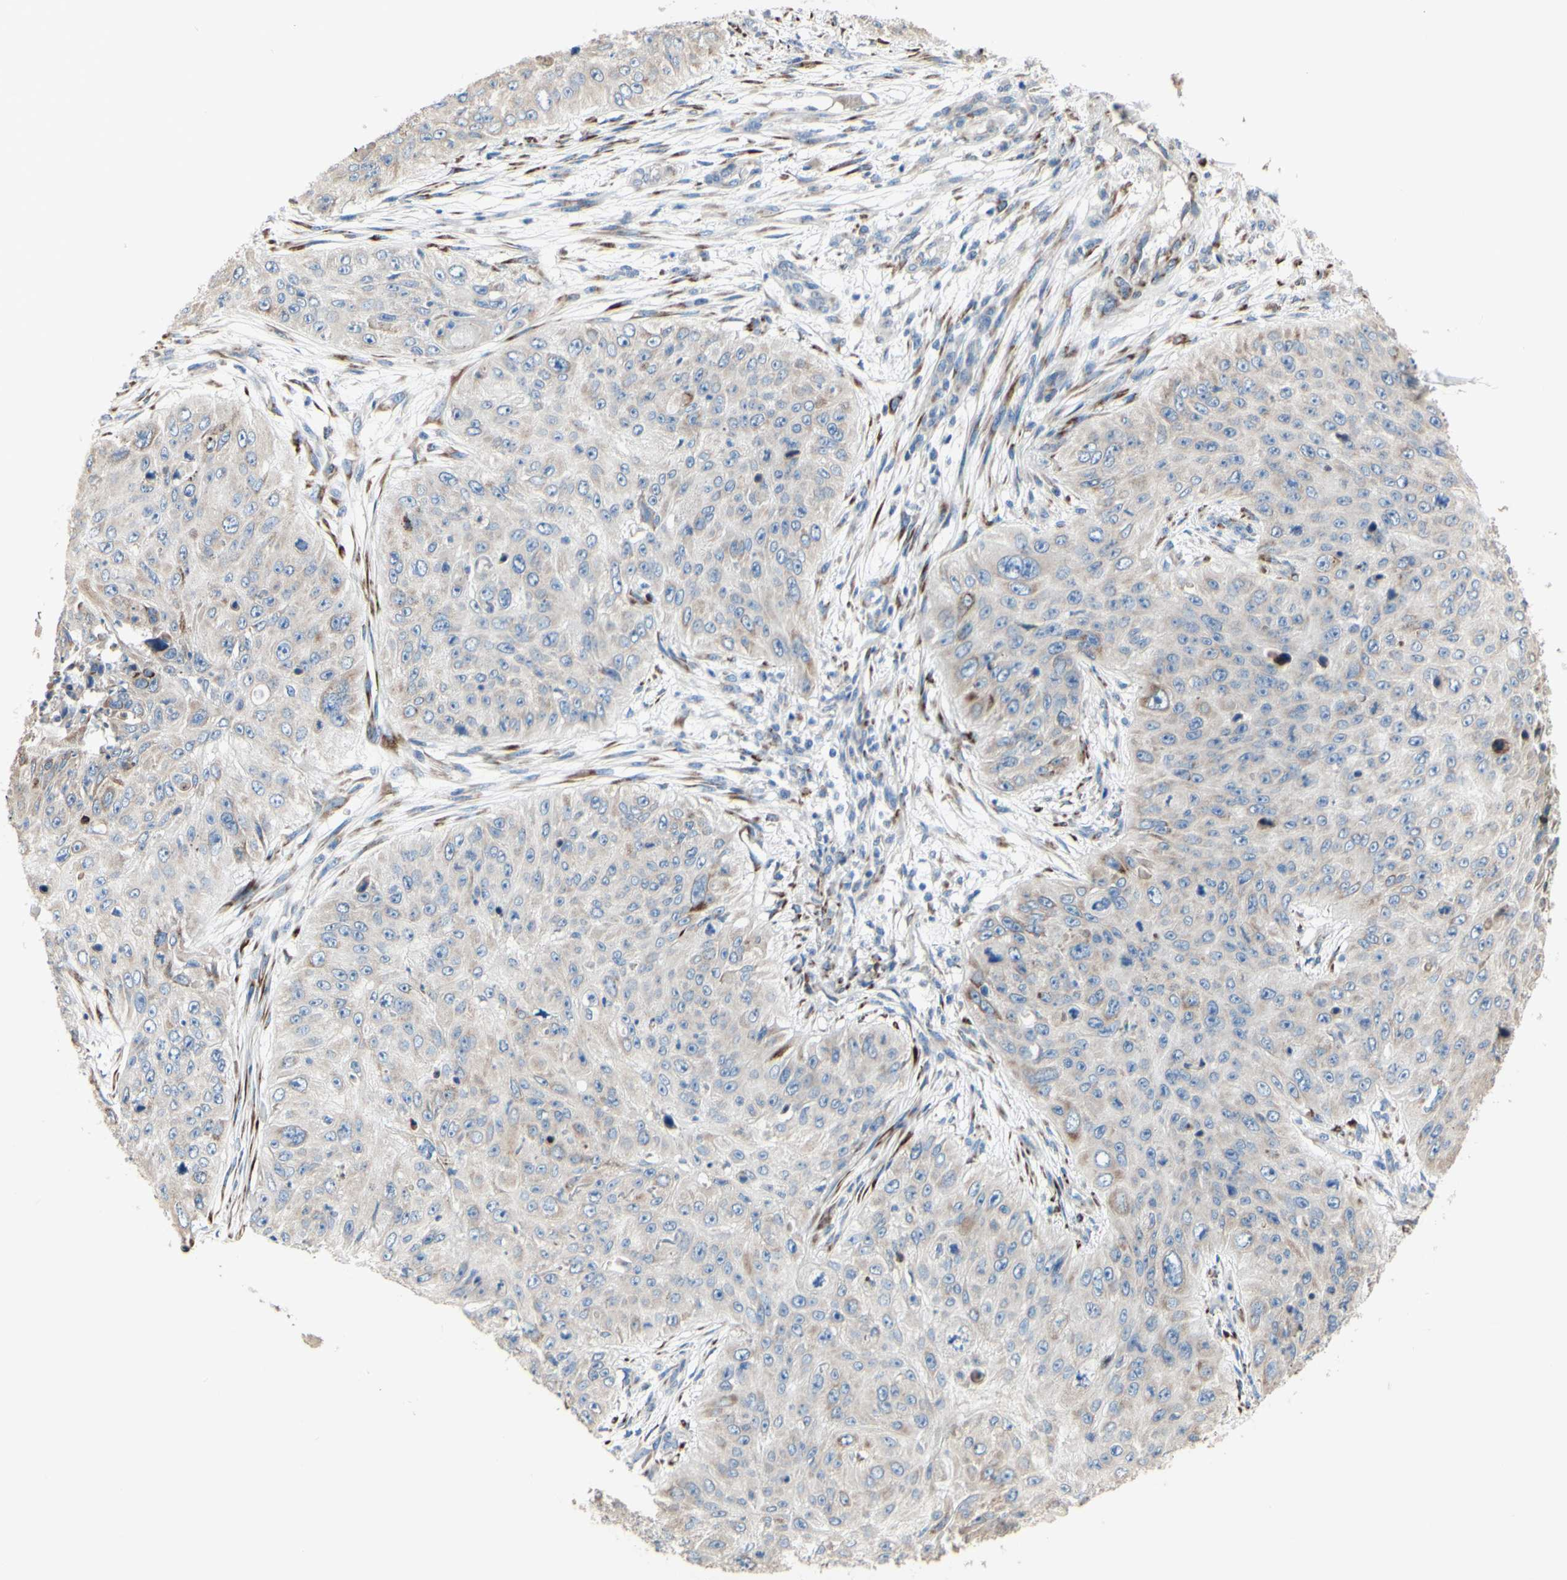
{"staining": {"intensity": "weak", "quantity": "<25%", "location": "cytoplasmic/membranous"}, "tissue": "skin cancer", "cell_type": "Tumor cells", "image_type": "cancer", "snomed": [{"axis": "morphology", "description": "Squamous cell carcinoma, NOS"}, {"axis": "topography", "description": "Skin"}], "caption": "Tumor cells show no significant protein staining in skin cancer.", "gene": "AGPAT5", "patient": {"sex": "female", "age": 80}}